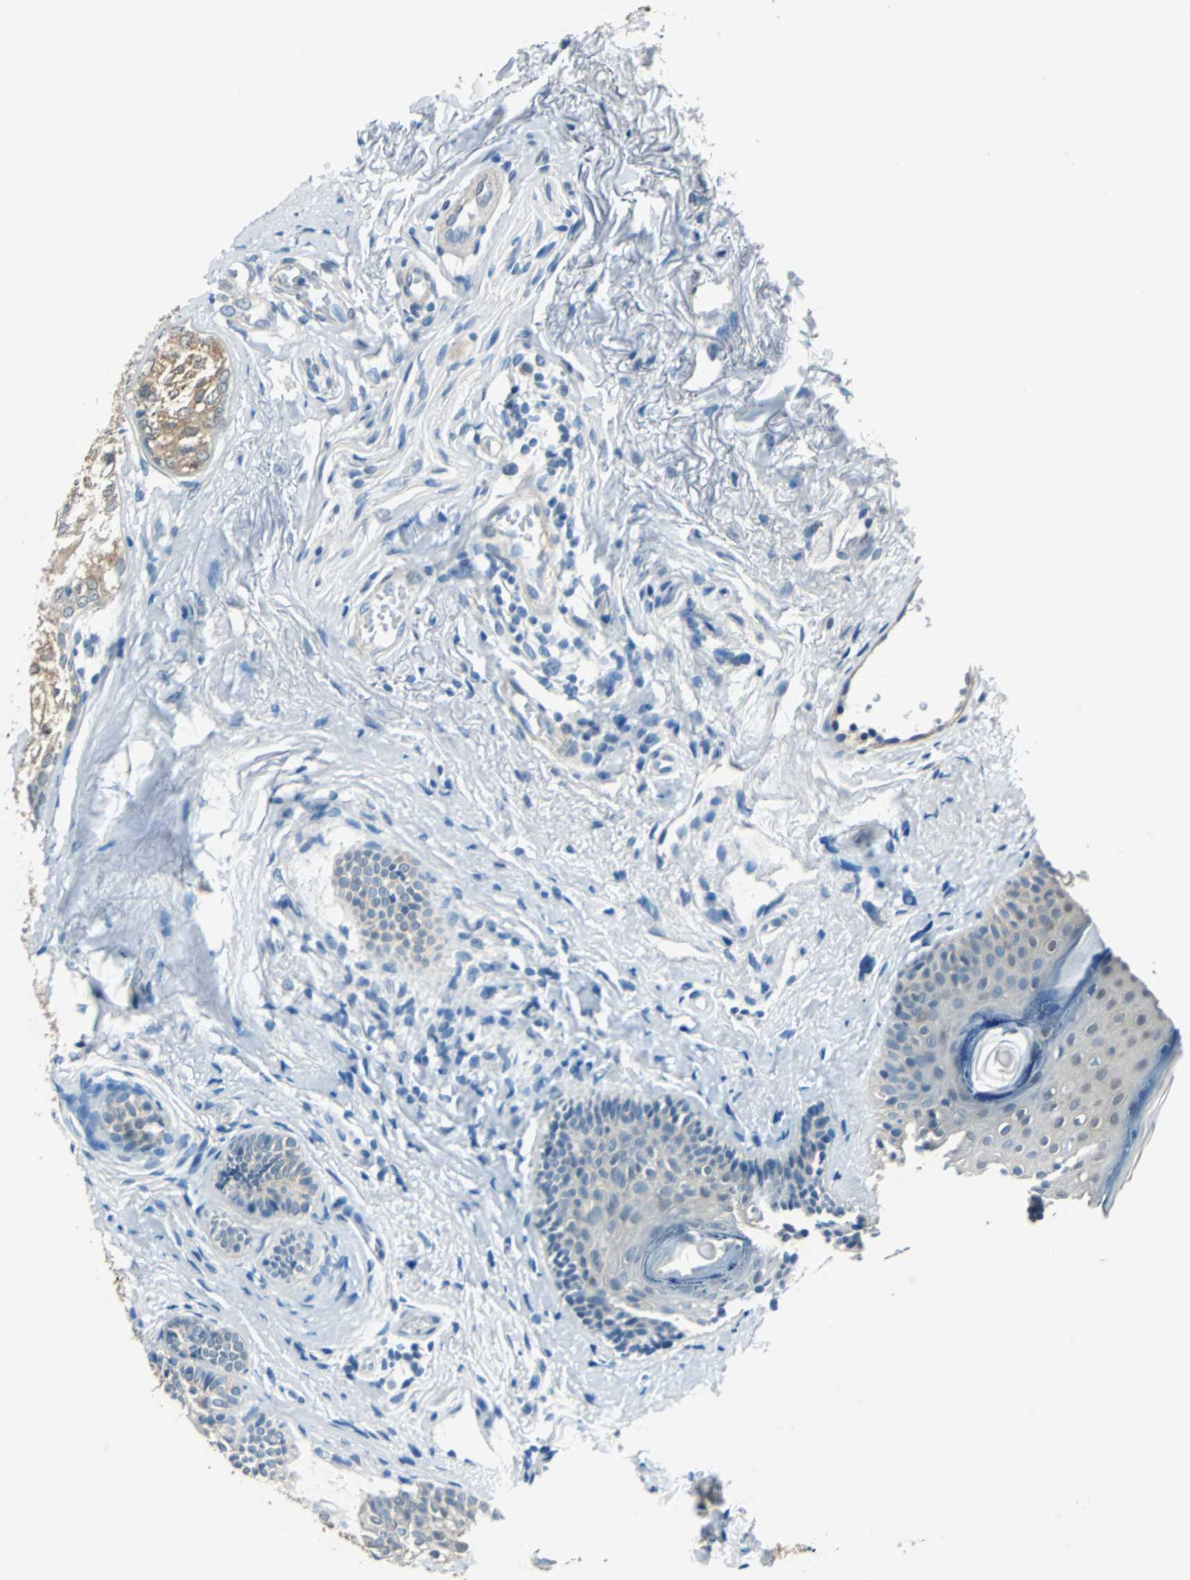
{"staining": {"intensity": "weak", "quantity": ">75%", "location": "cytoplasmic/membranous"}, "tissue": "skin cancer", "cell_type": "Tumor cells", "image_type": "cancer", "snomed": [{"axis": "morphology", "description": "Normal tissue, NOS"}, {"axis": "morphology", "description": "Basal cell carcinoma"}, {"axis": "topography", "description": "Skin"}], "caption": "Weak cytoplasmic/membranous protein expression is identified in about >75% of tumor cells in skin cancer. (DAB IHC with brightfield microscopy, high magnification).", "gene": "FKBP4", "patient": {"sex": "female", "age": 69}}